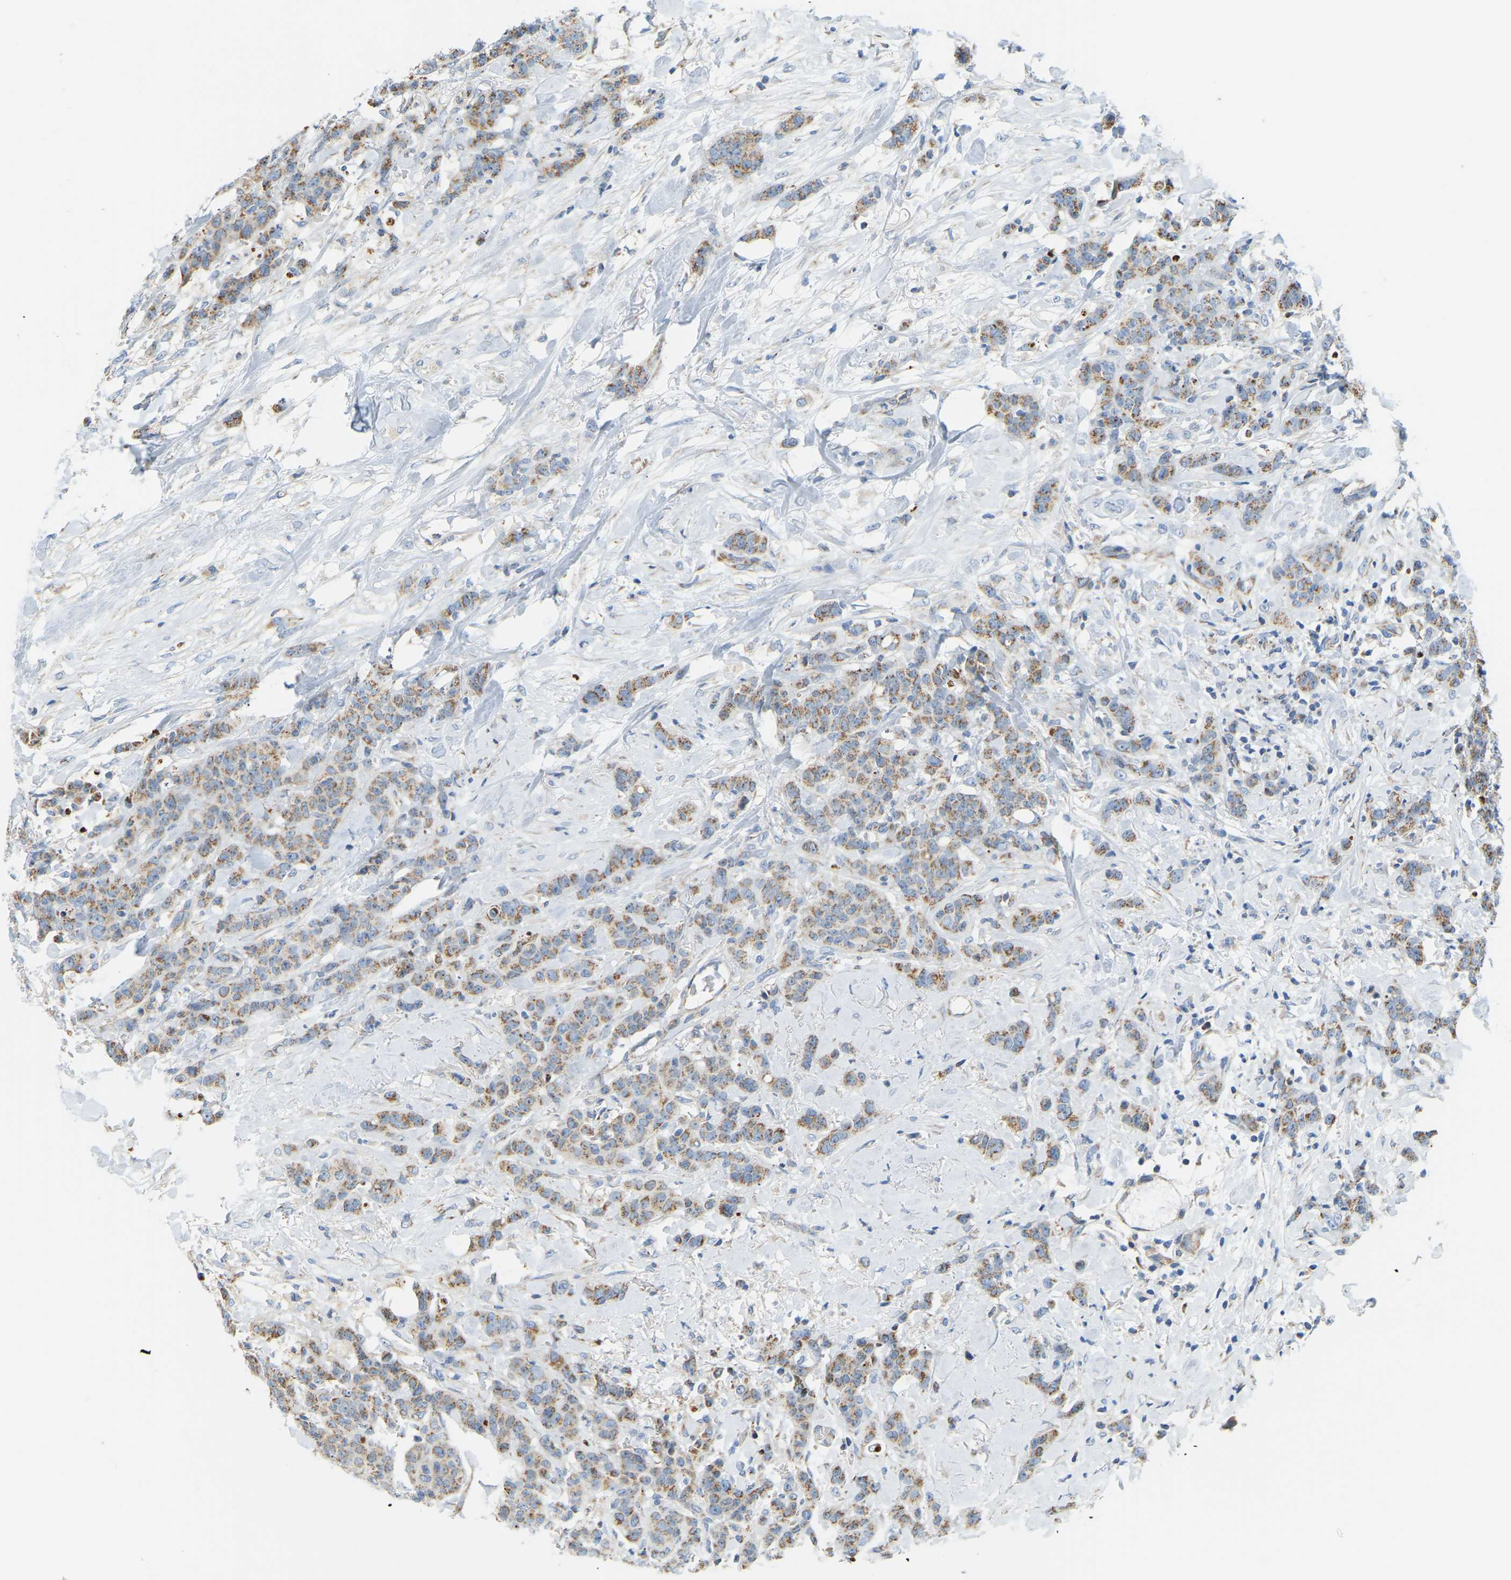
{"staining": {"intensity": "moderate", "quantity": ">75%", "location": "cytoplasmic/membranous"}, "tissue": "breast cancer", "cell_type": "Tumor cells", "image_type": "cancer", "snomed": [{"axis": "morphology", "description": "Normal tissue, NOS"}, {"axis": "morphology", "description": "Duct carcinoma"}, {"axis": "topography", "description": "Breast"}], "caption": "Immunohistochemistry staining of breast invasive ductal carcinoma, which demonstrates medium levels of moderate cytoplasmic/membranous positivity in about >75% of tumor cells indicating moderate cytoplasmic/membranous protein staining. The staining was performed using DAB (brown) for protein detection and nuclei were counterstained in hematoxylin (blue).", "gene": "GDA", "patient": {"sex": "female", "age": 40}}